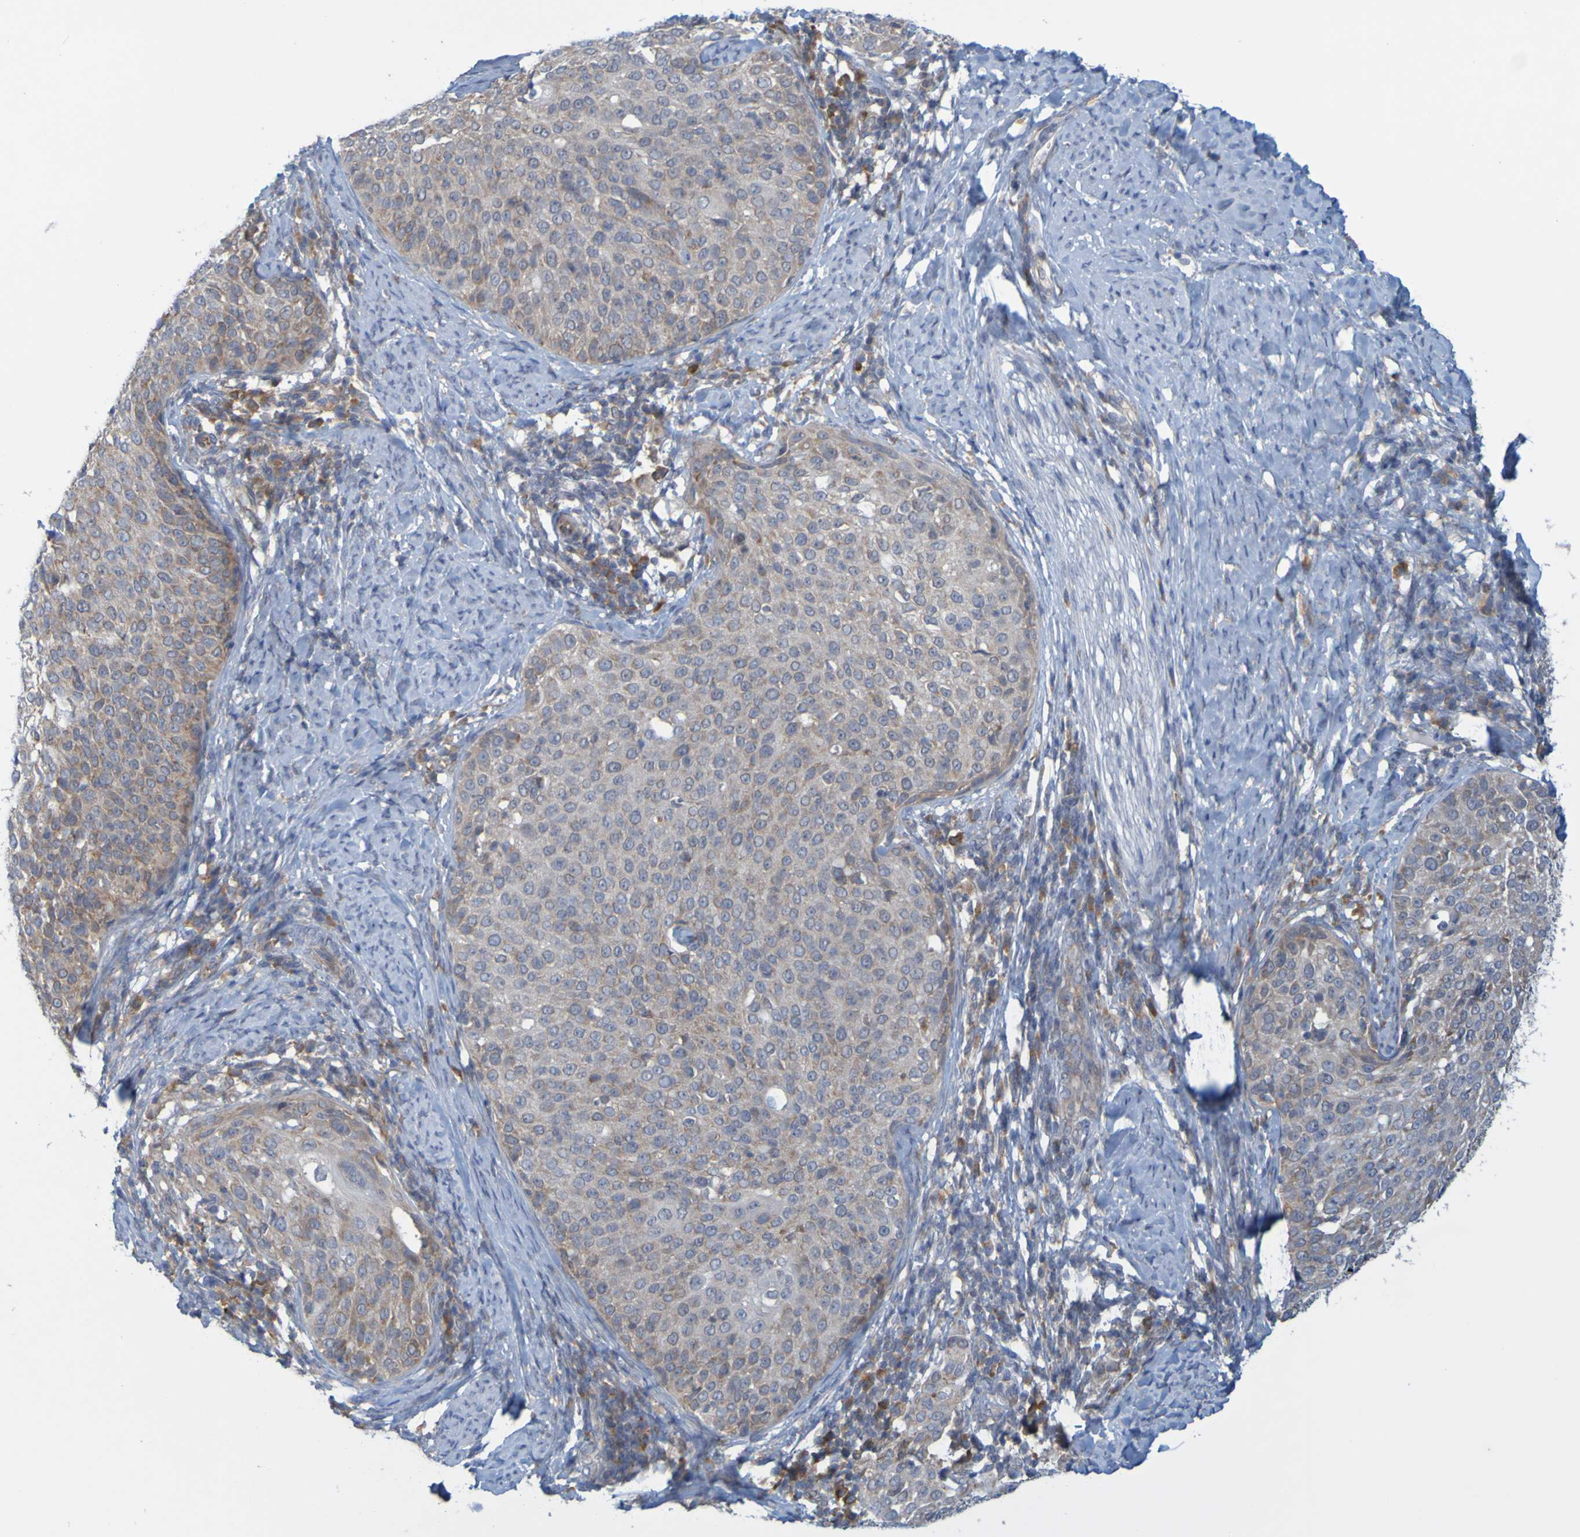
{"staining": {"intensity": "moderate", "quantity": "25%-75%", "location": "cytoplasmic/membranous"}, "tissue": "cervical cancer", "cell_type": "Tumor cells", "image_type": "cancer", "snomed": [{"axis": "morphology", "description": "Squamous cell carcinoma, NOS"}, {"axis": "topography", "description": "Cervix"}], "caption": "There is medium levels of moderate cytoplasmic/membranous expression in tumor cells of cervical cancer (squamous cell carcinoma), as demonstrated by immunohistochemical staining (brown color).", "gene": "MOGS", "patient": {"sex": "female", "age": 51}}